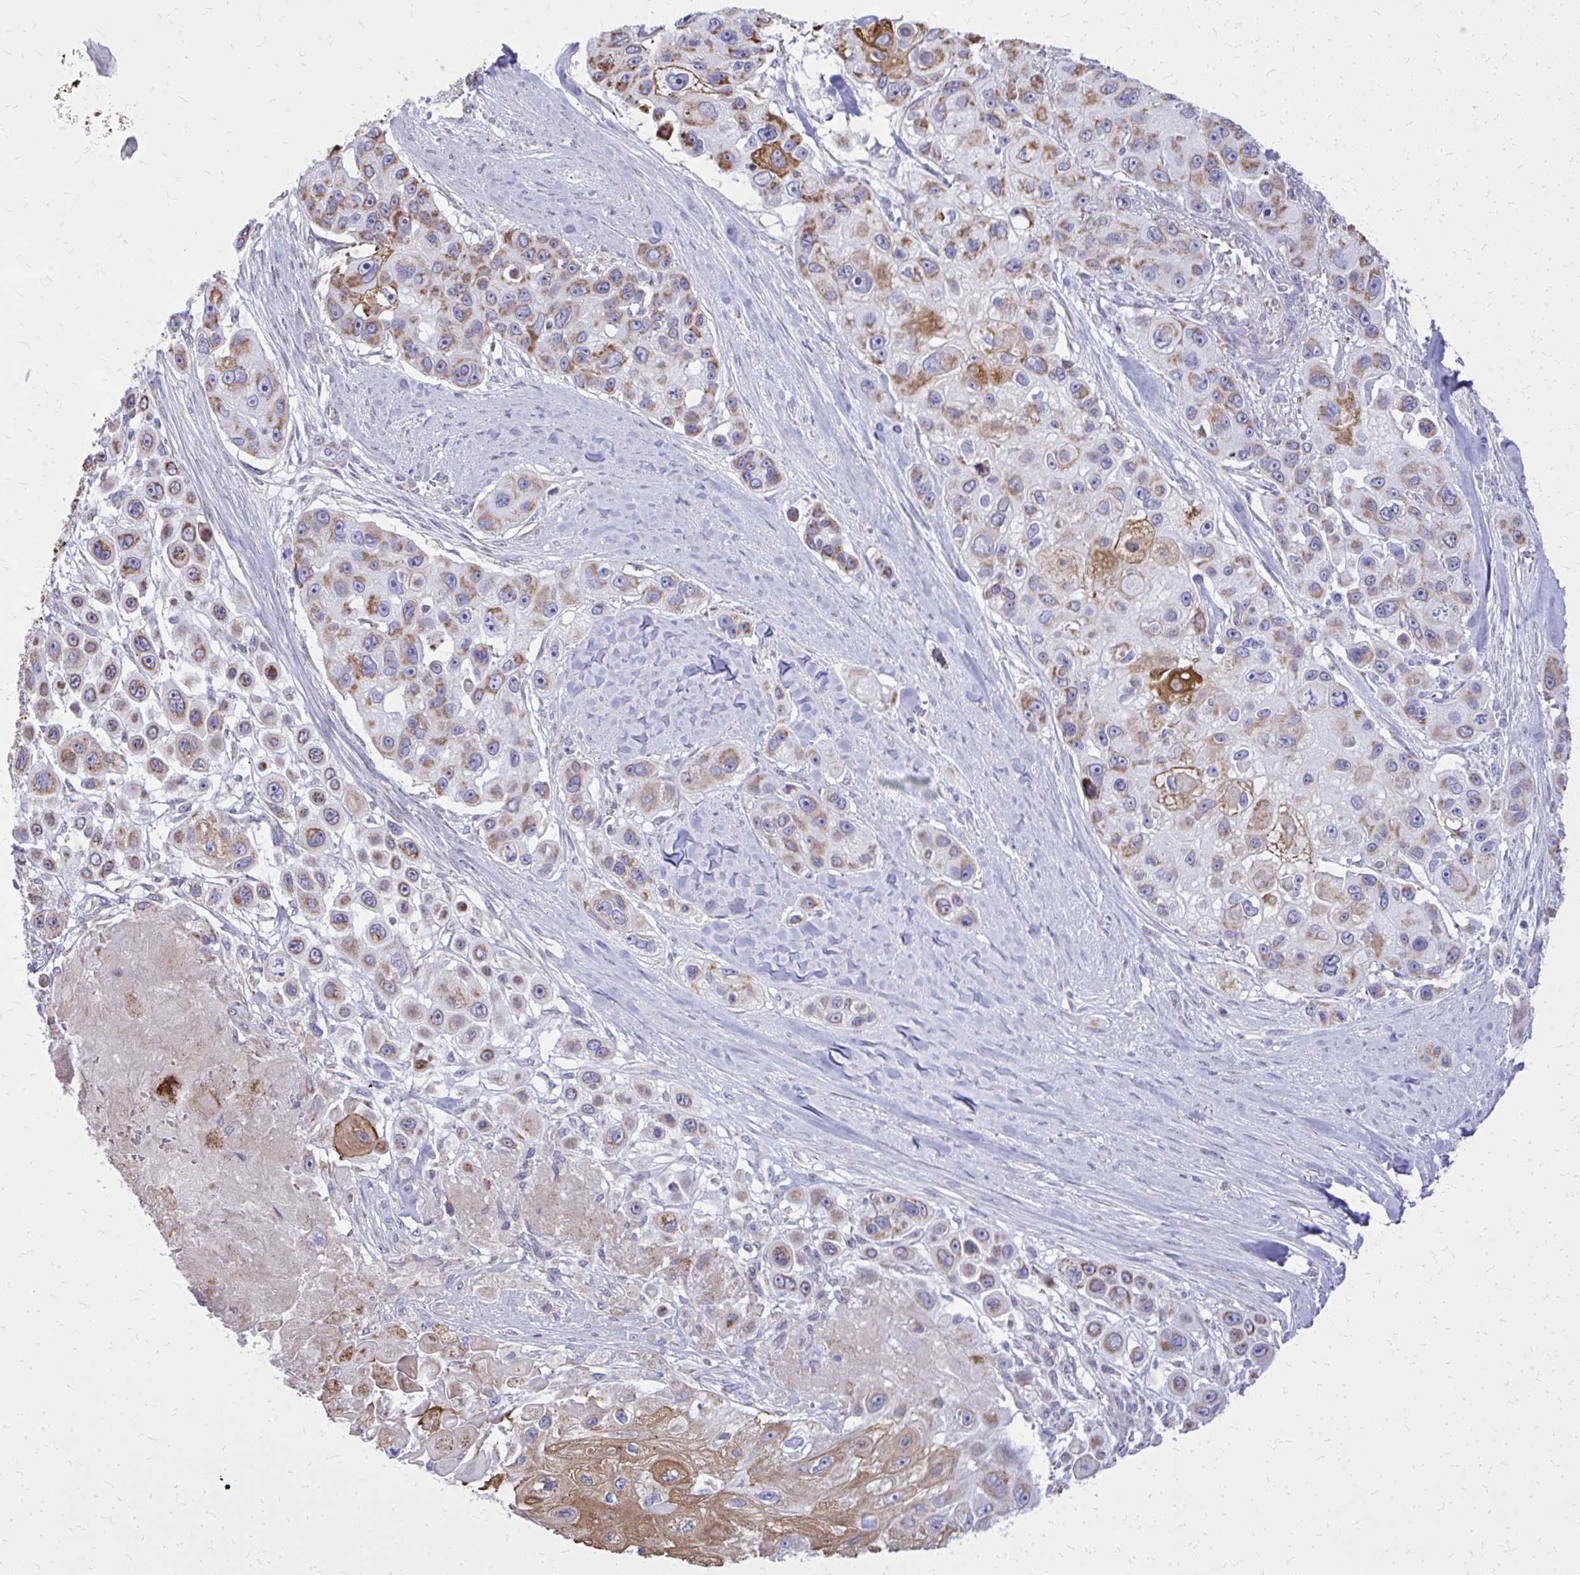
{"staining": {"intensity": "moderate", "quantity": ">75%", "location": "cytoplasmic/membranous"}, "tissue": "skin cancer", "cell_type": "Tumor cells", "image_type": "cancer", "snomed": [{"axis": "morphology", "description": "Squamous cell carcinoma, NOS"}, {"axis": "topography", "description": "Skin"}], "caption": "Skin cancer (squamous cell carcinoma) stained for a protein shows moderate cytoplasmic/membranous positivity in tumor cells.", "gene": "ZNF362", "patient": {"sex": "male", "age": 67}}